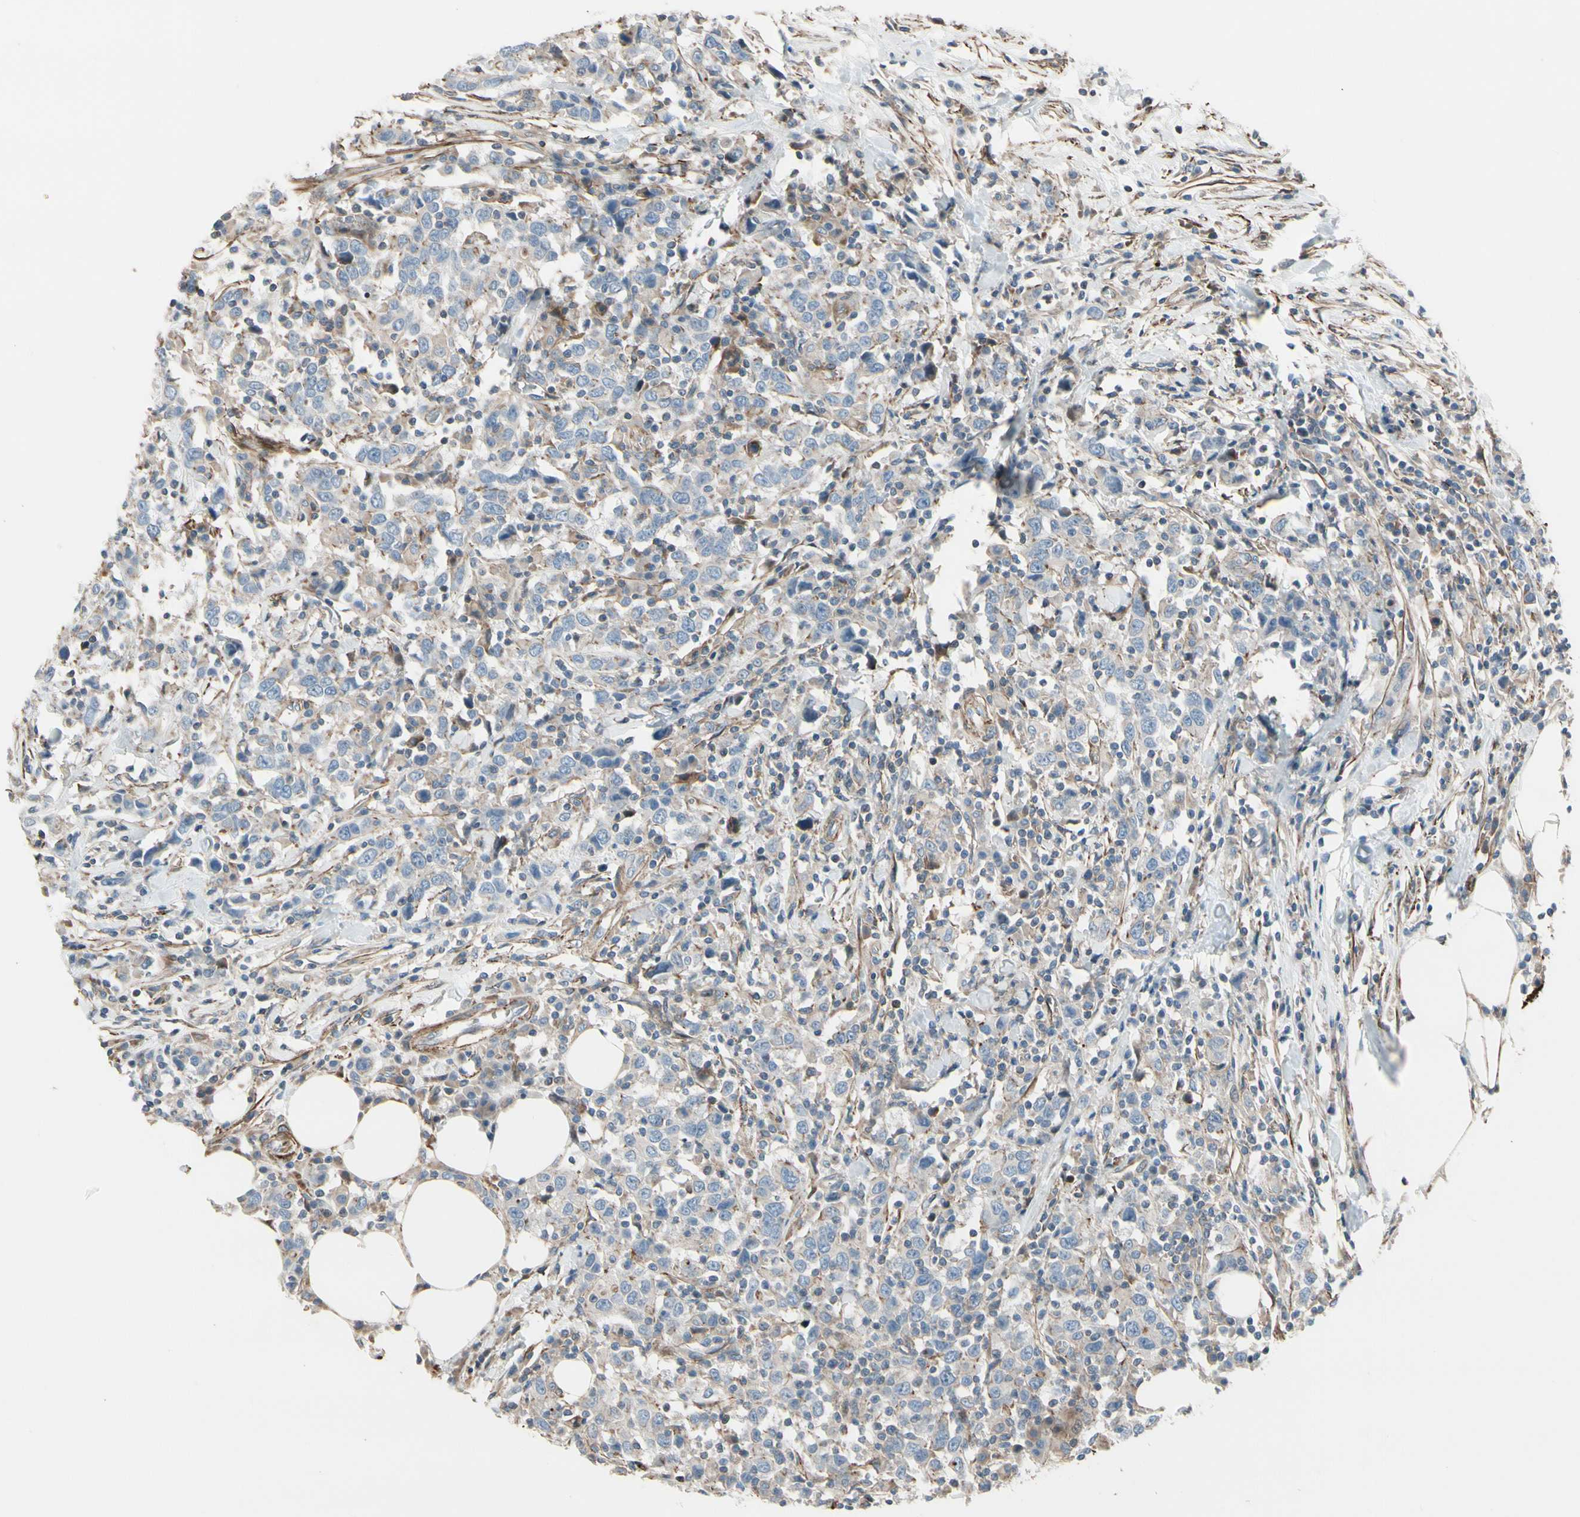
{"staining": {"intensity": "negative", "quantity": "none", "location": "none"}, "tissue": "urothelial cancer", "cell_type": "Tumor cells", "image_type": "cancer", "snomed": [{"axis": "morphology", "description": "Urothelial carcinoma, High grade"}, {"axis": "topography", "description": "Urinary bladder"}], "caption": "Urothelial cancer was stained to show a protein in brown. There is no significant positivity in tumor cells.", "gene": "TPM1", "patient": {"sex": "male", "age": 61}}